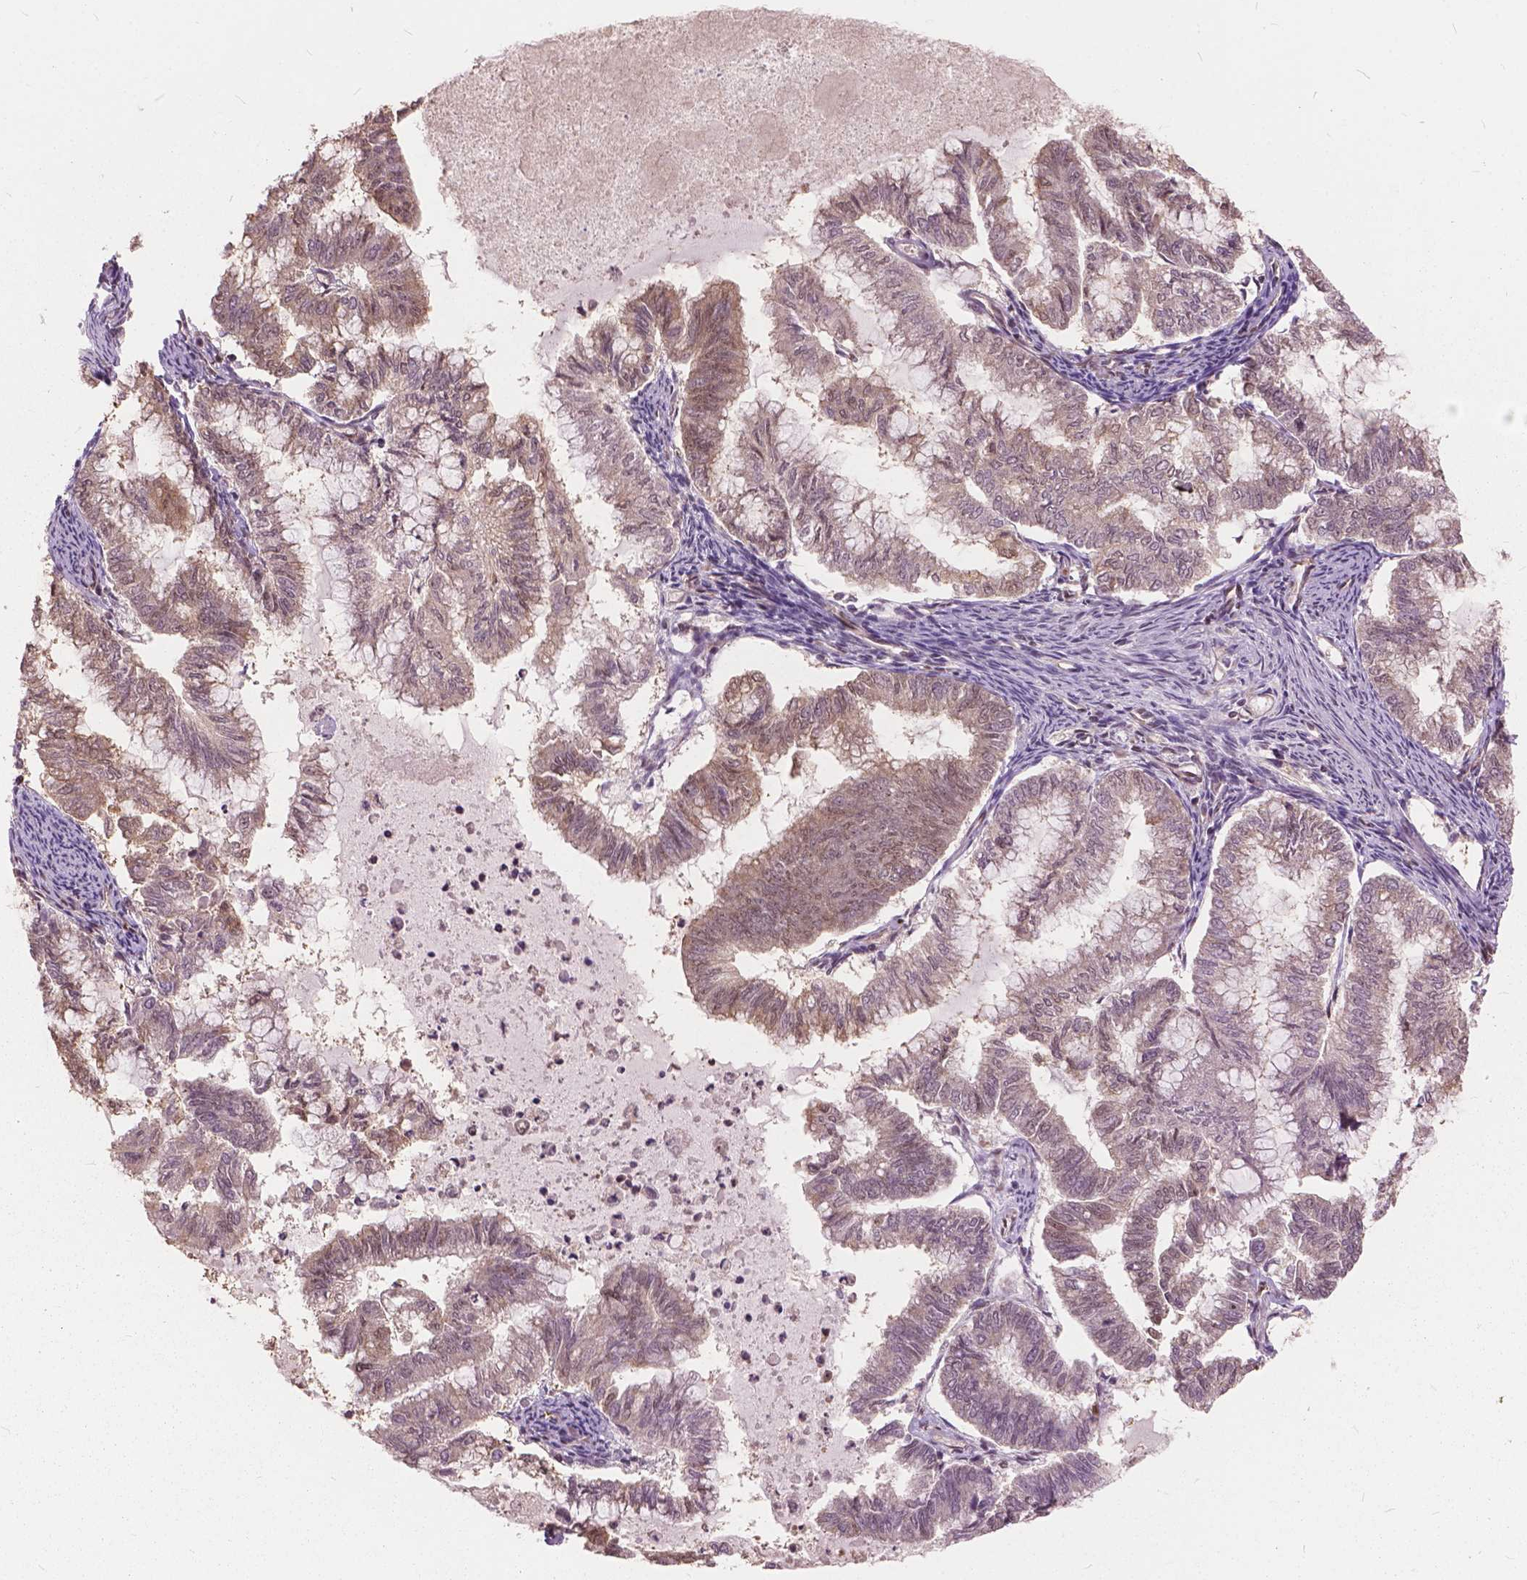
{"staining": {"intensity": "weak", "quantity": ">75%", "location": "cytoplasmic/membranous,nuclear"}, "tissue": "endometrial cancer", "cell_type": "Tumor cells", "image_type": "cancer", "snomed": [{"axis": "morphology", "description": "Adenocarcinoma, NOS"}, {"axis": "topography", "description": "Endometrium"}], "caption": "Endometrial cancer (adenocarcinoma) was stained to show a protein in brown. There is low levels of weak cytoplasmic/membranous and nuclear staining in approximately >75% of tumor cells.", "gene": "ANP32B", "patient": {"sex": "female", "age": 79}}